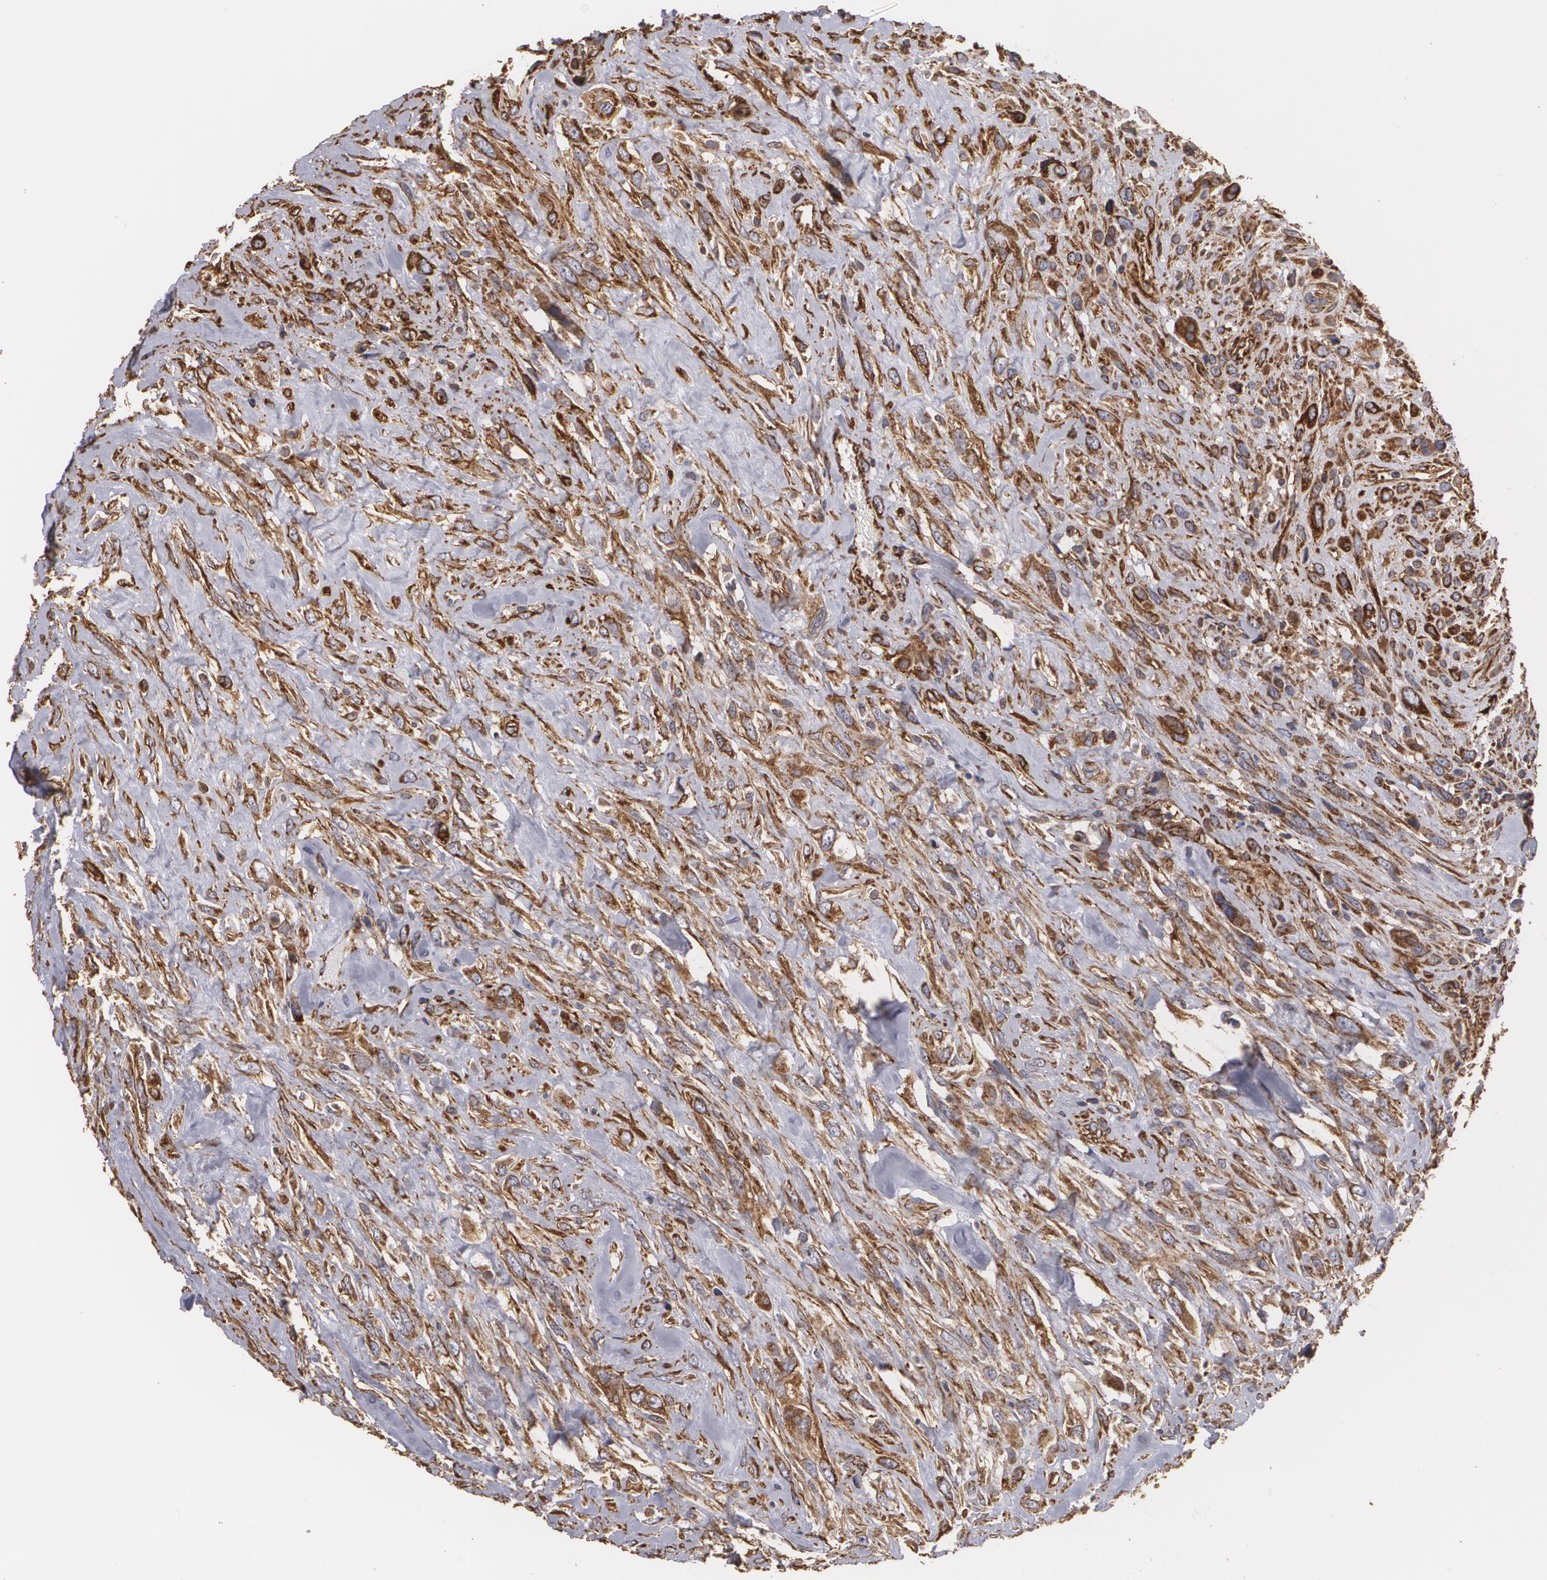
{"staining": {"intensity": "strong", "quantity": ">75%", "location": "cytoplasmic/membranous"}, "tissue": "breast cancer", "cell_type": "Tumor cells", "image_type": "cancer", "snomed": [{"axis": "morphology", "description": "Neoplasm, malignant, NOS"}, {"axis": "topography", "description": "Breast"}], "caption": "Immunohistochemical staining of human malignant neoplasm (breast) demonstrates strong cytoplasmic/membranous protein staining in approximately >75% of tumor cells. (IHC, brightfield microscopy, high magnification).", "gene": "CYB5R3", "patient": {"sex": "female", "age": 50}}